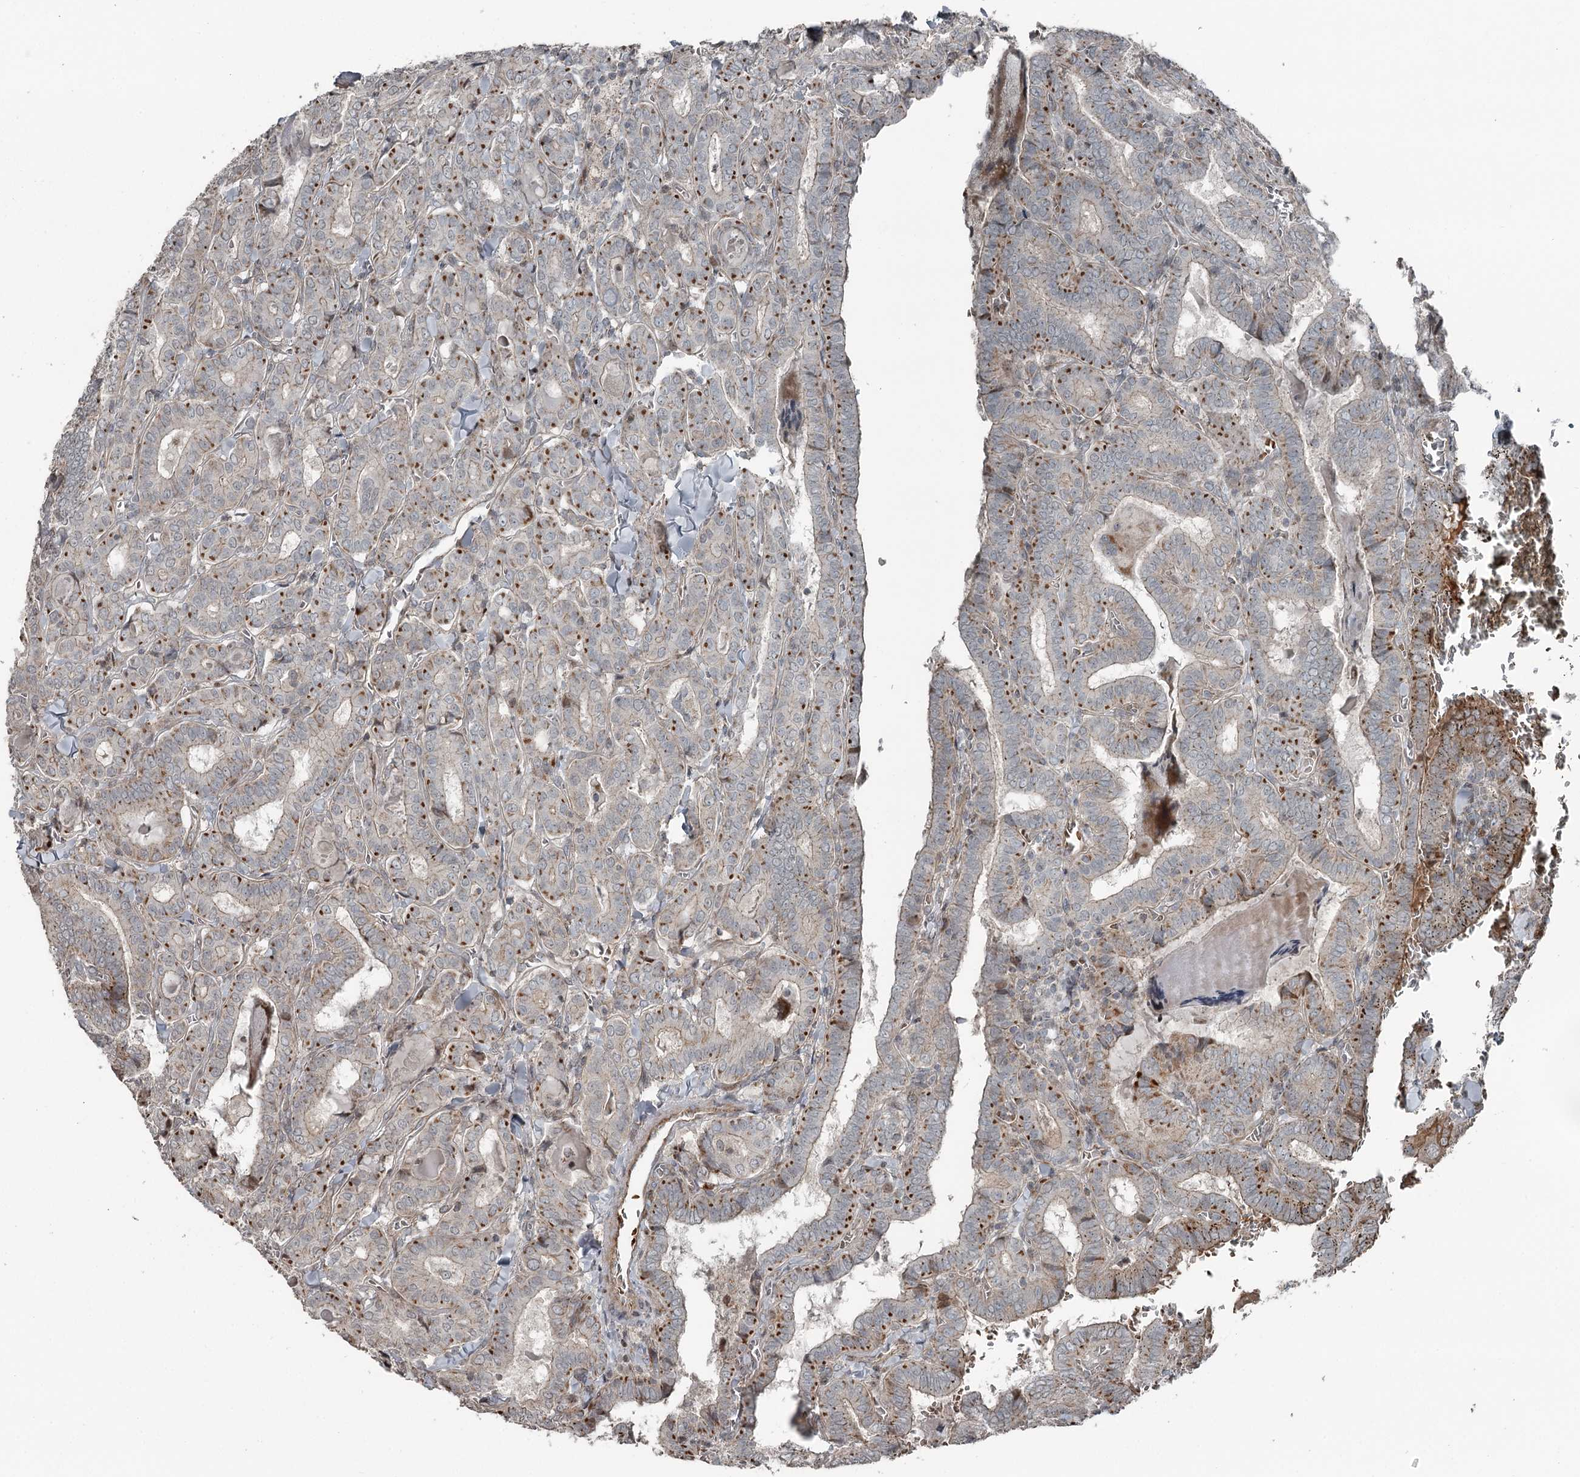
{"staining": {"intensity": "moderate", "quantity": ">75%", "location": "cytoplasmic/membranous"}, "tissue": "thyroid cancer", "cell_type": "Tumor cells", "image_type": "cancer", "snomed": [{"axis": "morphology", "description": "Papillary adenocarcinoma, NOS"}, {"axis": "topography", "description": "Thyroid gland"}], "caption": "This is an image of immunohistochemistry (IHC) staining of thyroid cancer, which shows moderate staining in the cytoplasmic/membranous of tumor cells.", "gene": "RASSF8", "patient": {"sex": "female", "age": 72}}